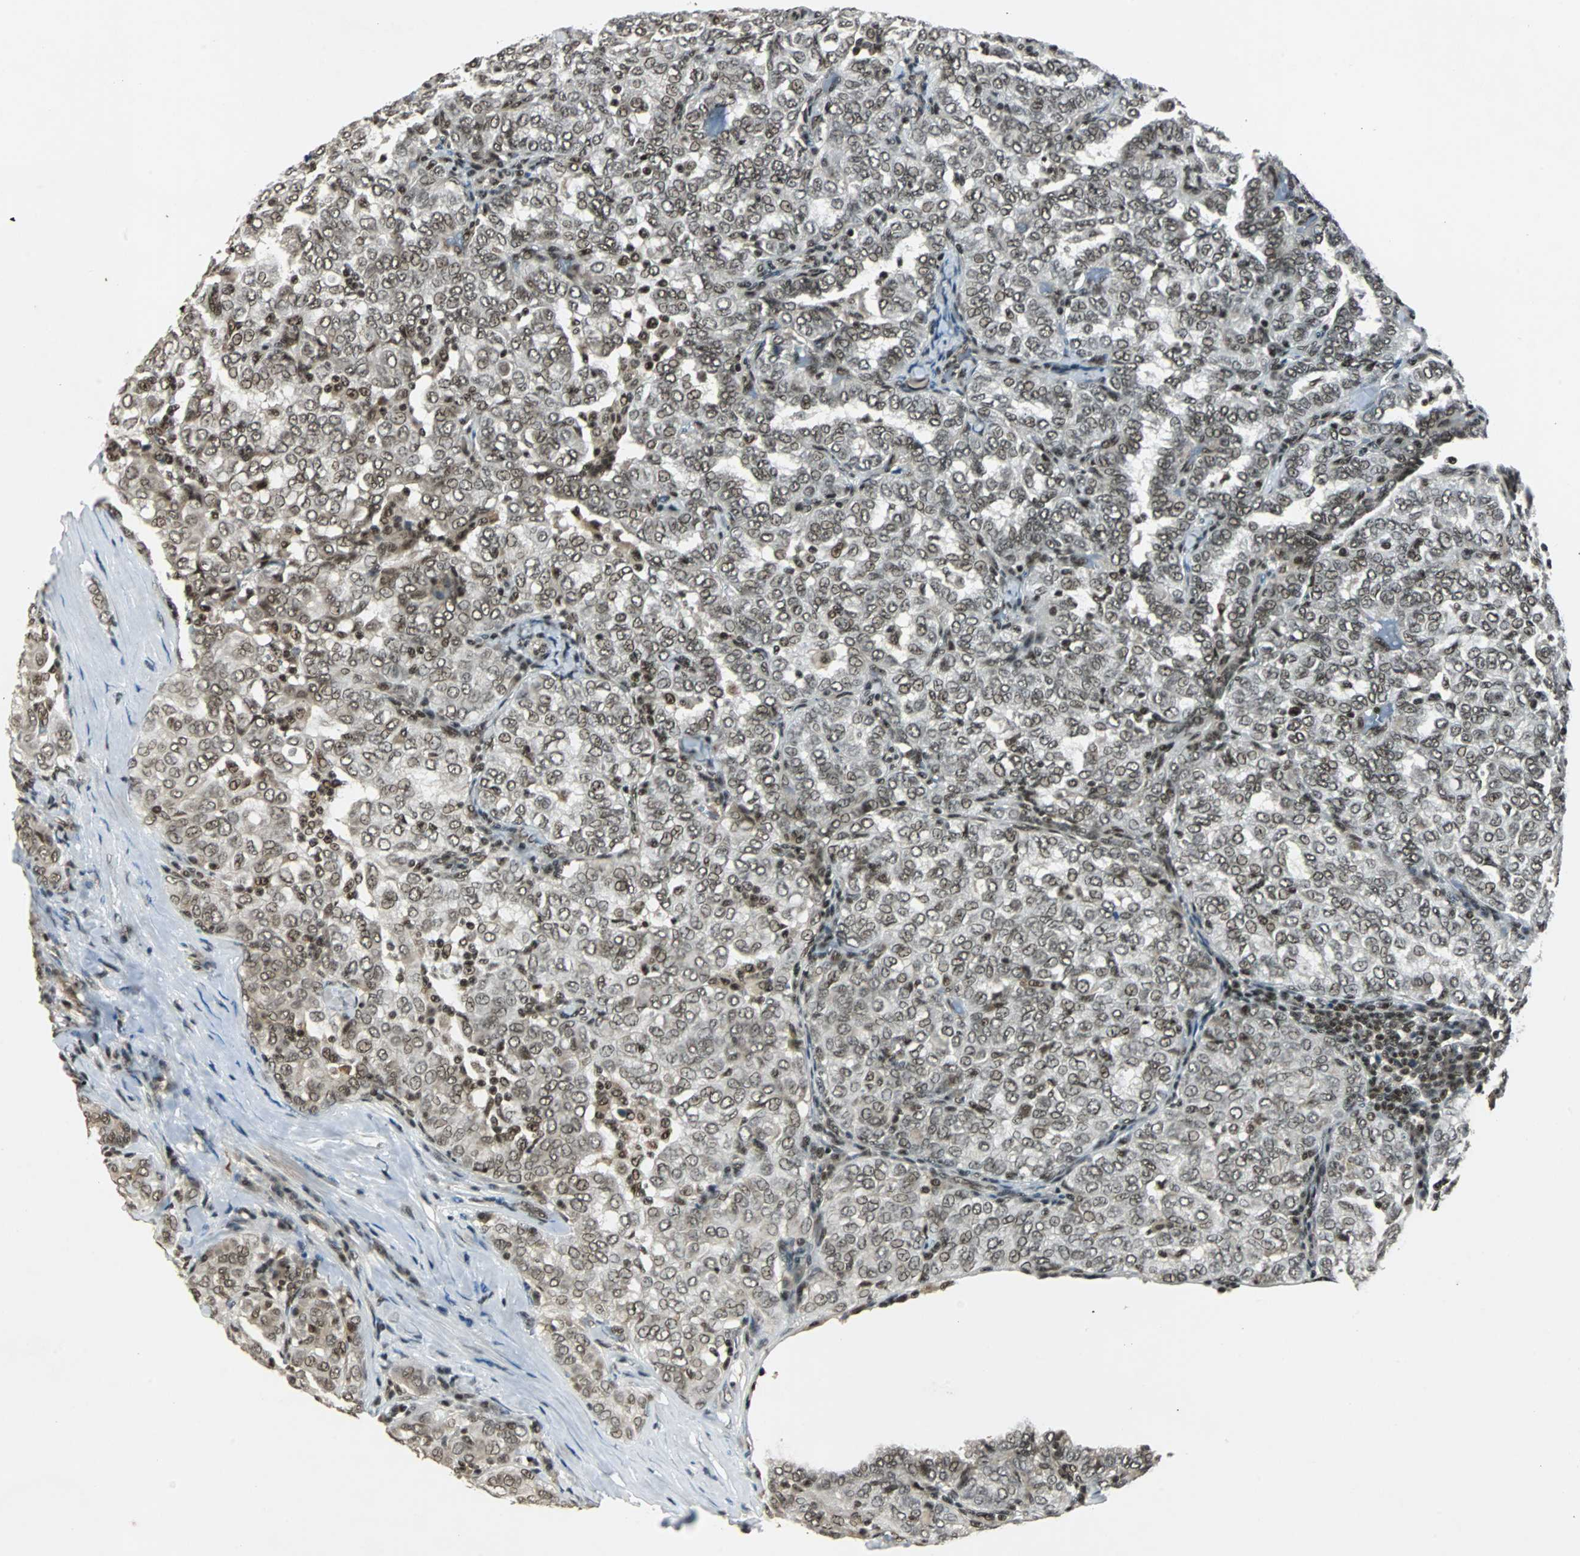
{"staining": {"intensity": "moderate", "quantity": ">75%", "location": "nuclear"}, "tissue": "thyroid cancer", "cell_type": "Tumor cells", "image_type": "cancer", "snomed": [{"axis": "morphology", "description": "Papillary adenocarcinoma, NOS"}, {"axis": "topography", "description": "Thyroid gland"}], "caption": "Brown immunohistochemical staining in human thyroid cancer (papillary adenocarcinoma) exhibits moderate nuclear staining in approximately >75% of tumor cells.", "gene": "TAF5", "patient": {"sex": "female", "age": 30}}